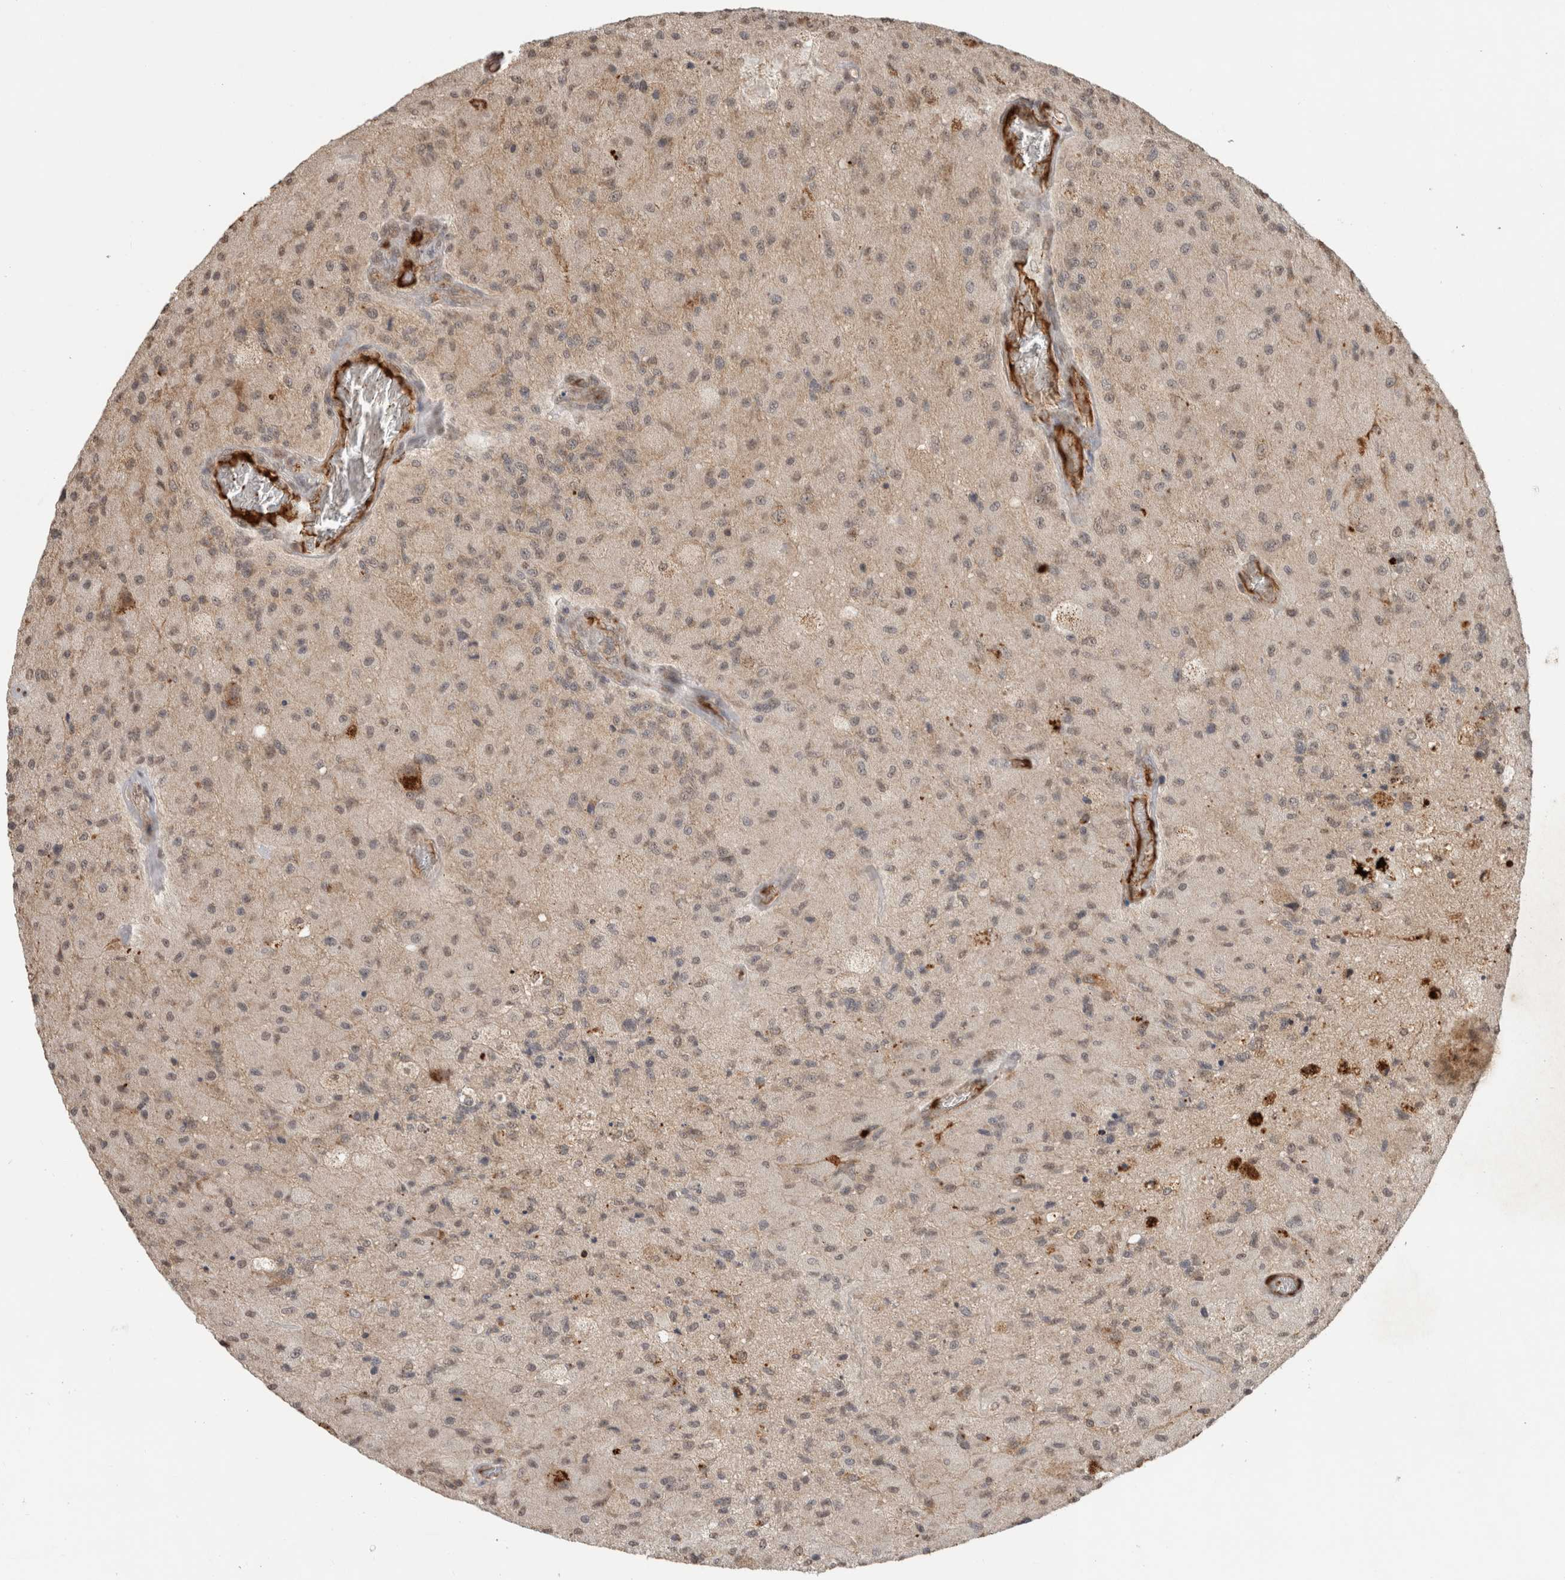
{"staining": {"intensity": "weak", "quantity": "<25%", "location": "nuclear"}, "tissue": "glioma", "cell_type": "Tumor cells", "image_type": "cancer", "snomed": [{"axis": "morphology", "description": "Normal tissue, NOS"}, {"axis": "morphology", "description": "Glioma, malignant, High grade"}, {"axis": "topography", "description": "Cerebral cortex"}], "caption": "DAB immunohistochemical staining of human malignant high-grade glioma exhibits no significant expression in tumor cells. Brightfield microscopy of IHC stained with DAB (brown) and hematoxylin (blue), captured at high magnification.", "gene": "FAM3A", "patient": {"sex": "male", "age": 77}}